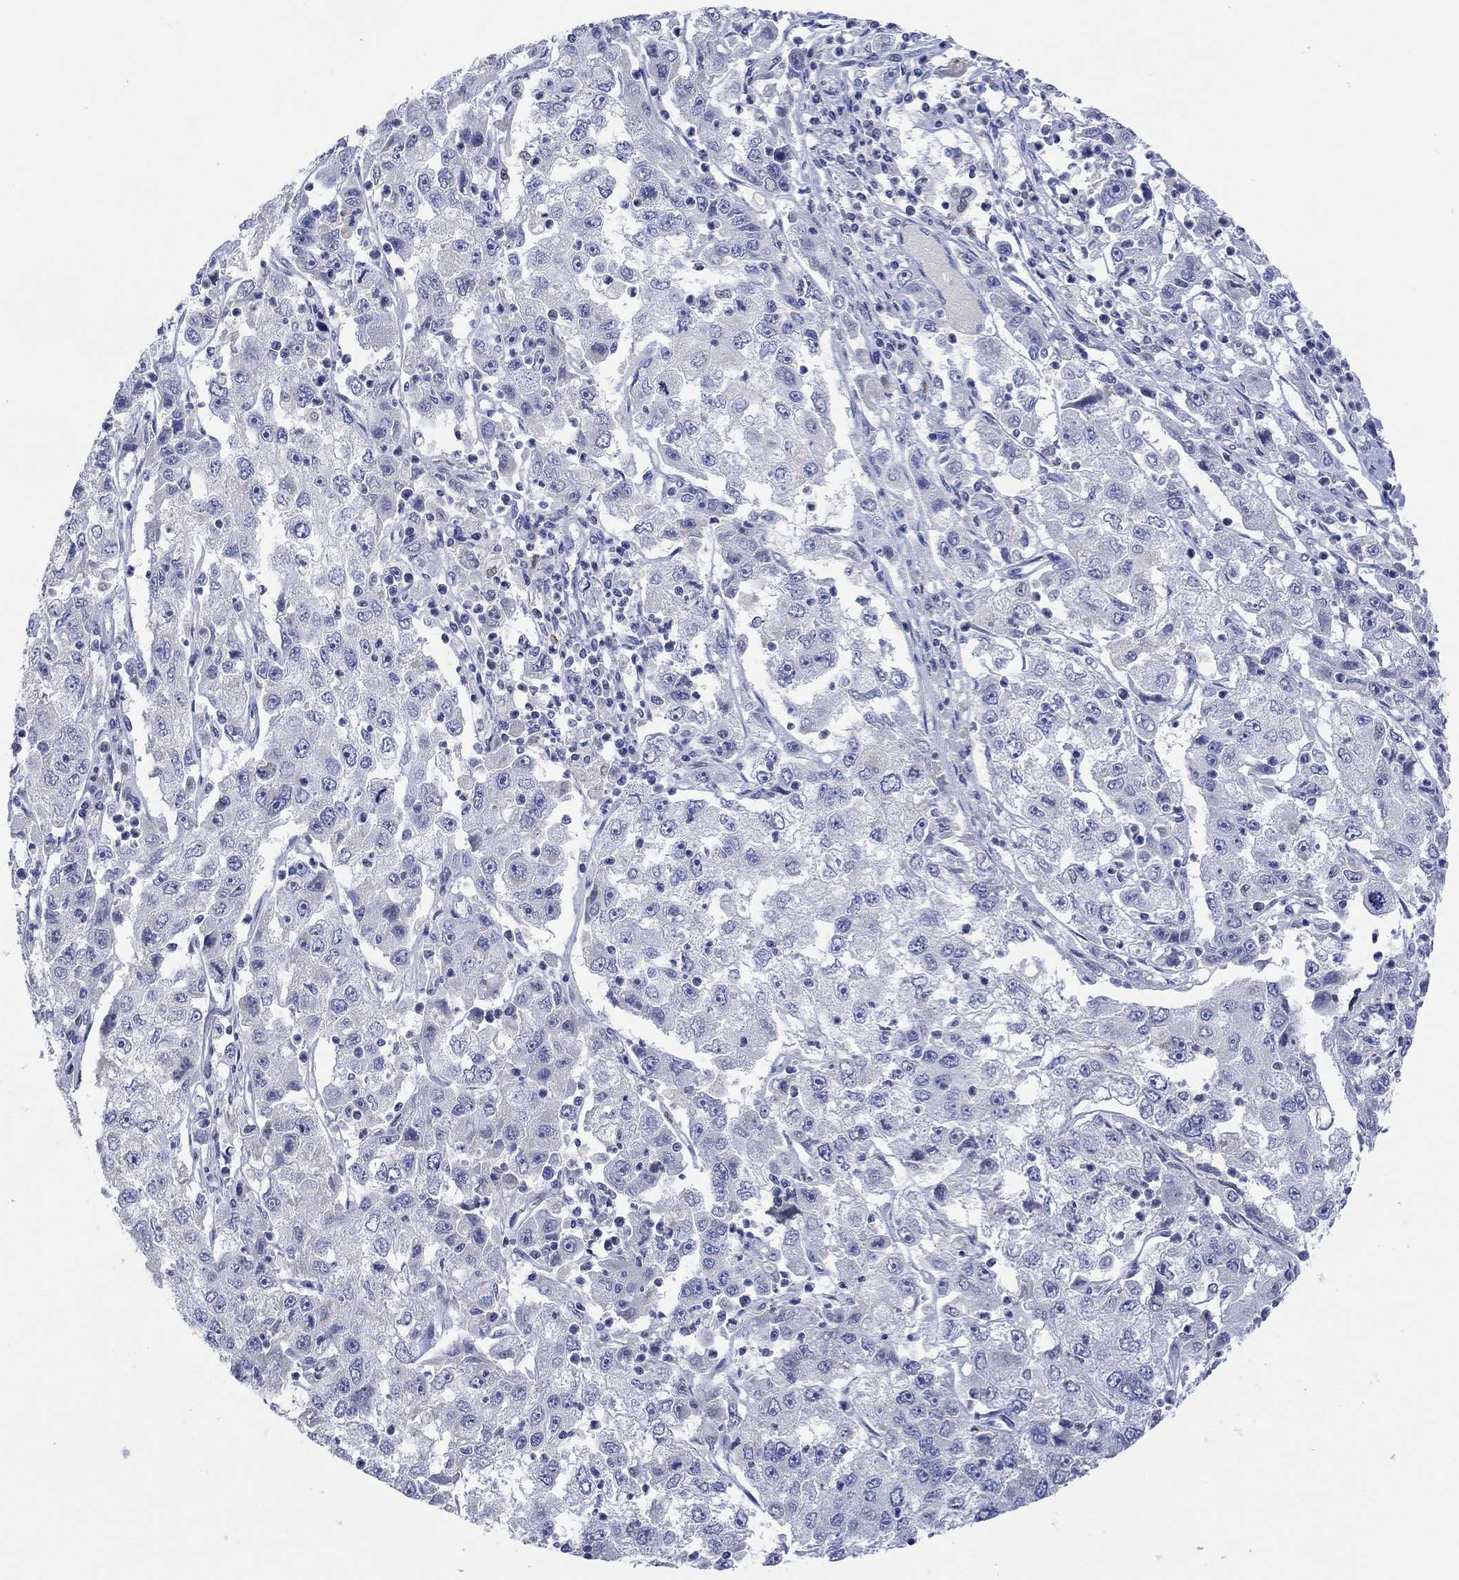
{"staining": {"intensity": "negative", "quantity": "none", "location": "none"}, "tissue": "cervical cancer", "cell_type": "Tumor cells", "image_type": "cancer", "snomed": [{"axis": "morphology", "description": "Squamous cell carcinoma, NOS"}, {"axis": "topography", "description": "Cervix"}], "caption": "This is a histopathology image of immunohistochemistry (IHC) staining of squamous cell carcinoma (cervical), which shows no positivity in tumor cells.", "gene": "DLK1", "patient": {"sex": "female", "age": 36}}